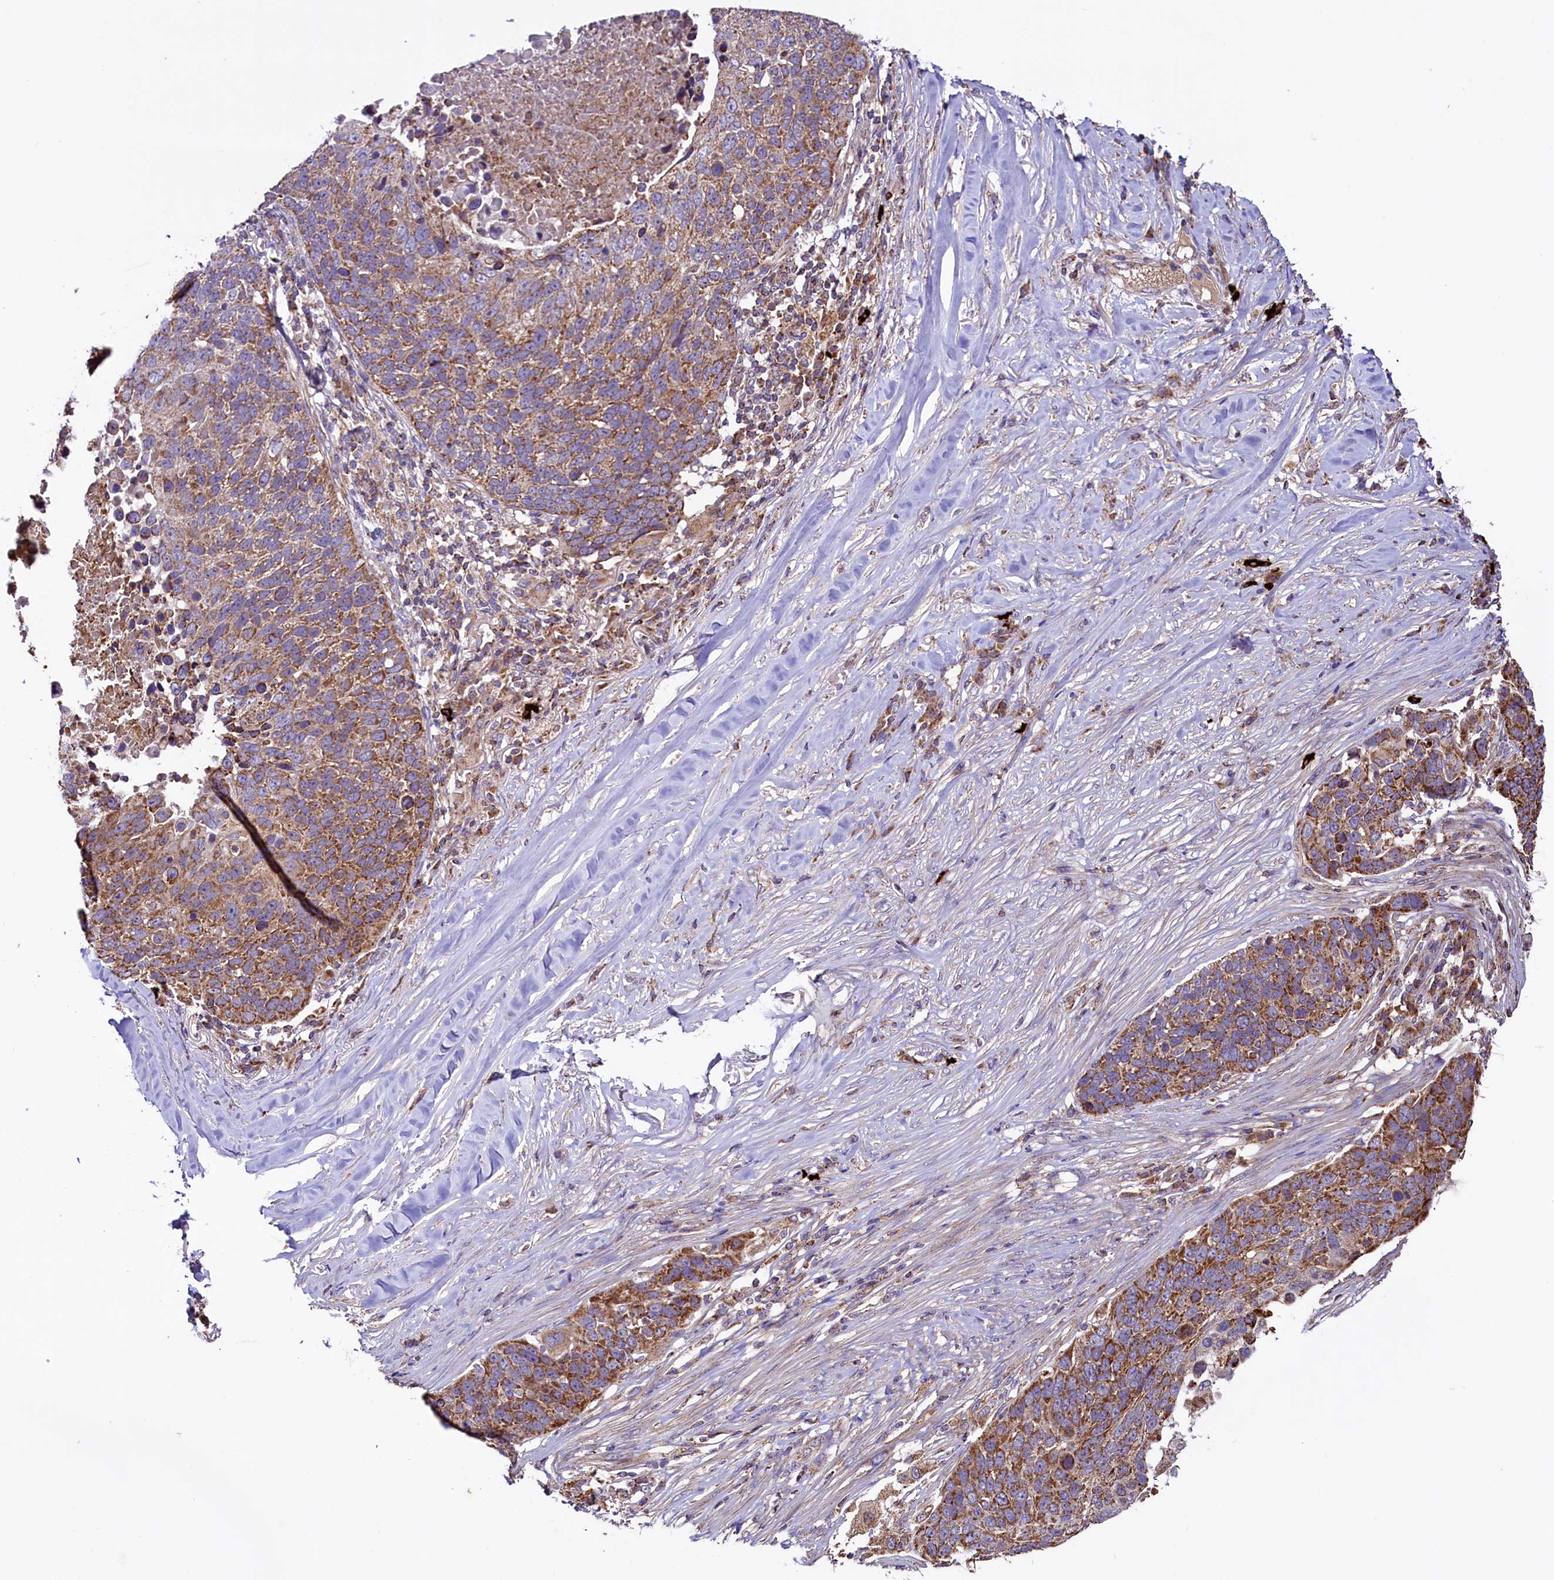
{"staining": {"intensity": "moderate", "quantity": ">75%", "location": "cytoplasmic/membranous"}, "tissue": "lung cancer", "cell_type": "Tumor cells", "image_type": "cancer", "snomed": [{"axis": "morphology", "description": "Normal tissue, NOS"}, {"axis": "morphology", "description": "Squamous cell carcinoma, NOS"}, {"axis": "topography", "description": "Lymph node"}, {"axis": "topography", "description": "Lung"}], "caption": "High-magnification brightfield microscopy of lung cancer stained with DAB (brown) and counterstained with hematoxylin (blue). tumor cells exhibit moderate cytoplasmic/membranous positivity is appreciated in approximately>75% of cells. The staining is performed using DAB (3,3'-diaminobenzidine) brown chromogen to label protein expression. The nuclei are counter-stained blue using hematoxylin.", "gene": "STARD5", "patient": {"sex": "male", "age": 66}}